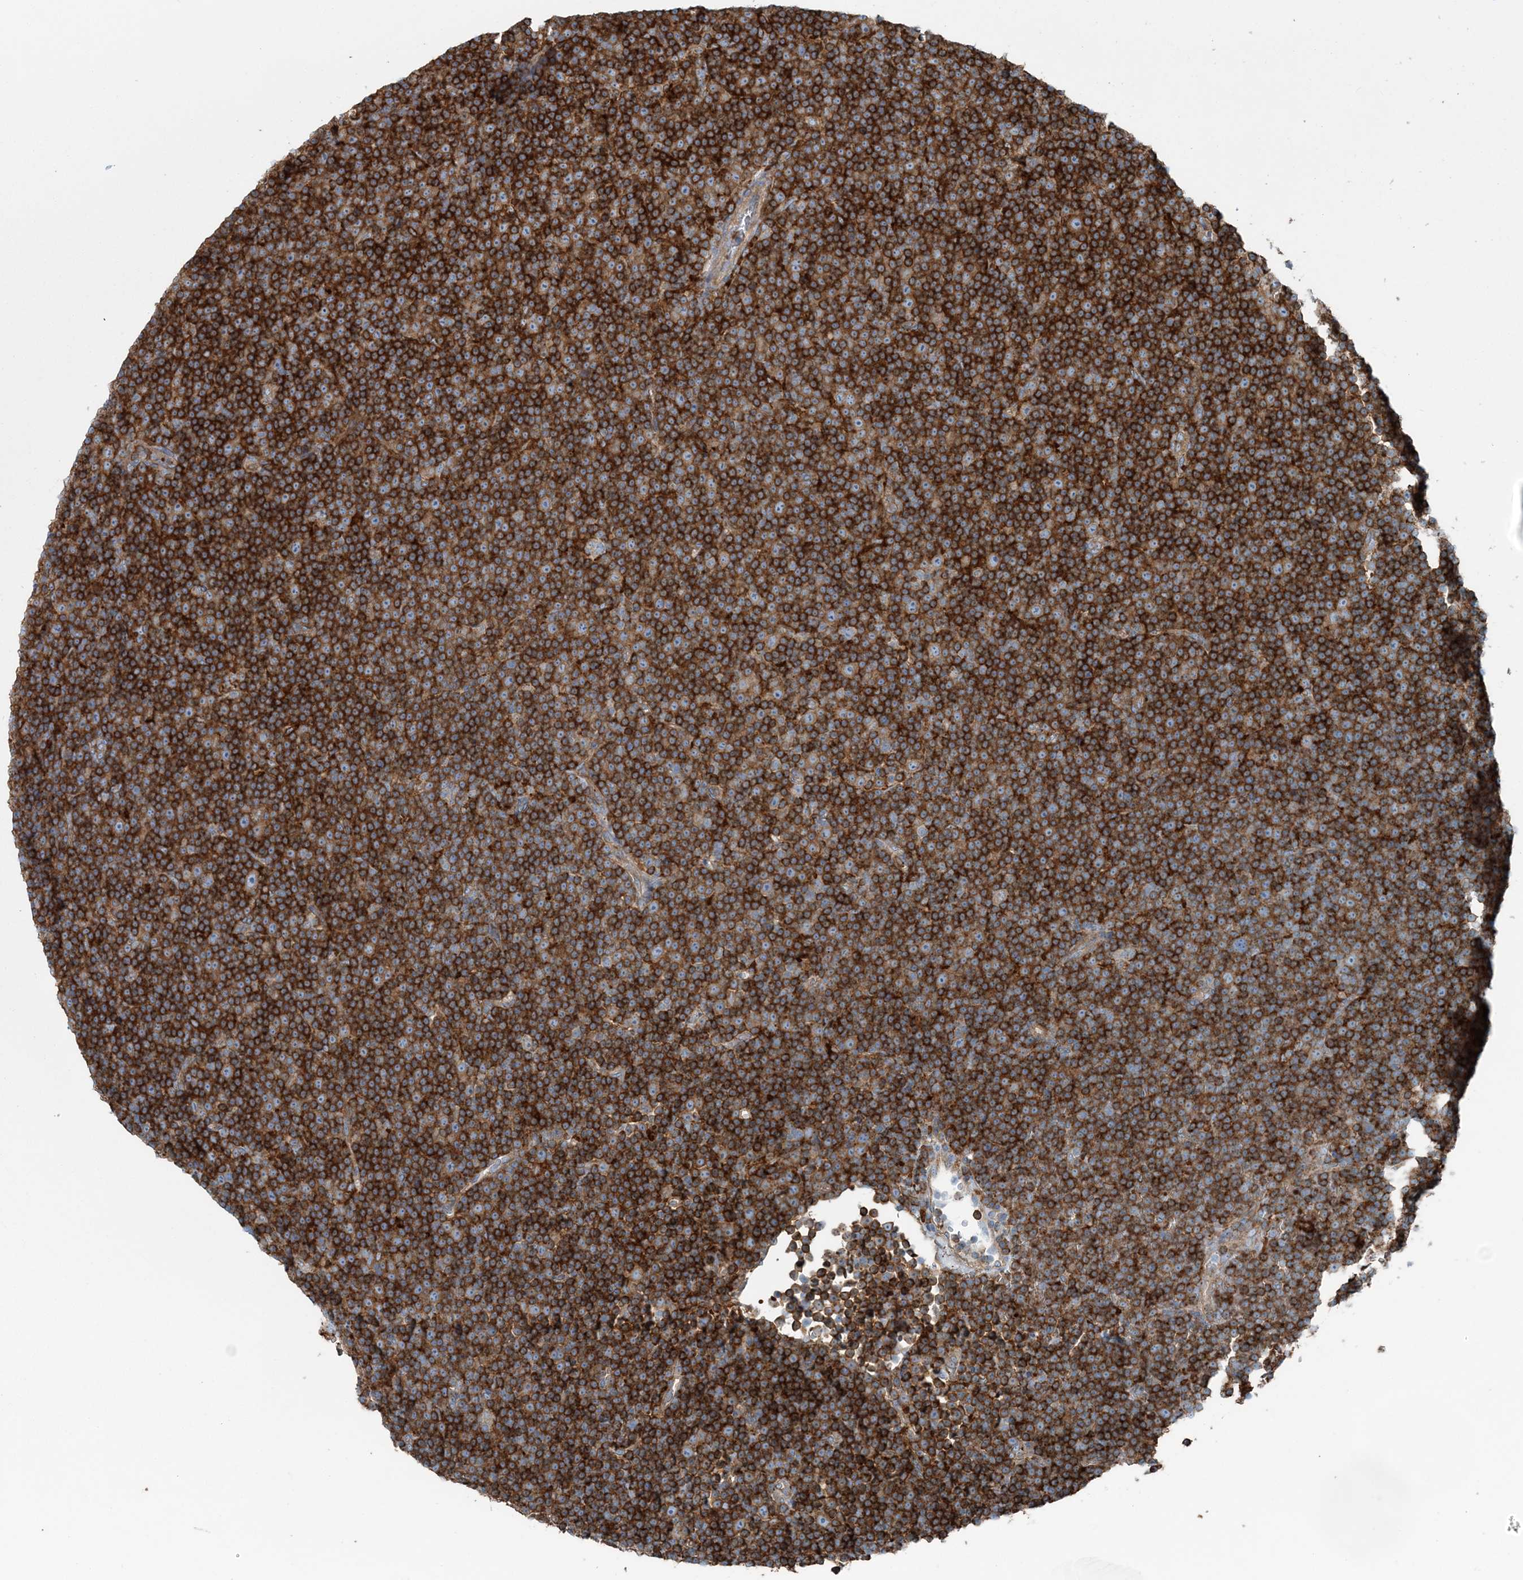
{"staining": {"intensity": "strong", "quantity": ">75%", "location": "cytoplasmic/membranous"}, "tissue": "lymphoma", "cell_type": "Tumor cells", "image_type": "cancer", "snomed": [{"axis": "morphology", "description": "Malignant lymphoma, non-Hodgkin's type, Low grade"}, {"axis": "topography", "description": "Lymph node"}], "caption": "IHC staining of malignant lymphoma, non-Hodgkin's type (low-grade), which demonstrates high levels of strong cytoplasmic/membranous positivity in approximately >75% of tumor cells indicating strong cytoplasmic/membranous protein staining. The staining was performed using DAB (brown) for protein detection and nuclei were counterstained in hematoxylin (blue).", "gene": "SNX2", "patient": {"sex": "female", "age": 67}}